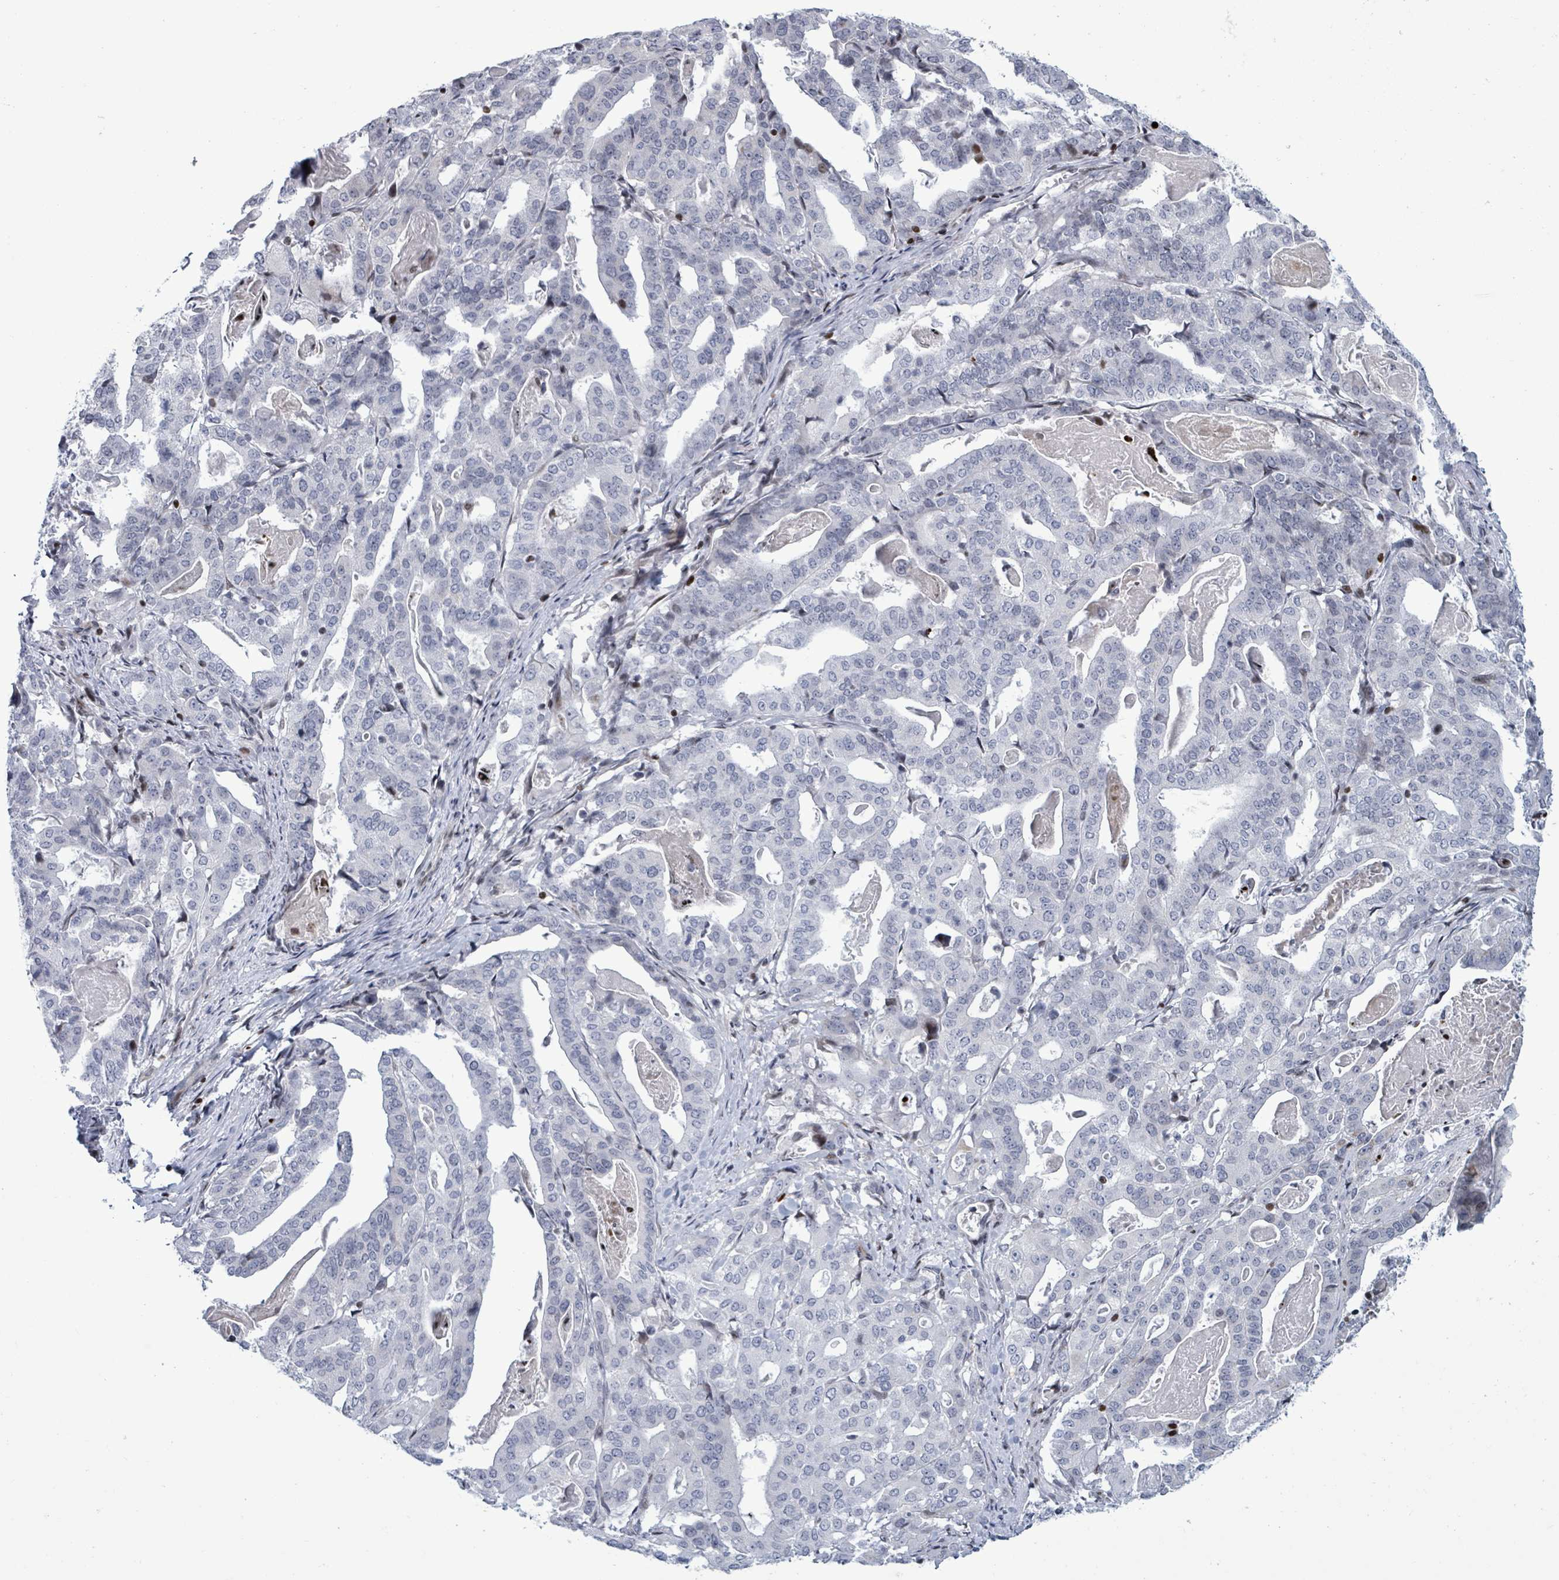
{"staining": {"intensity": "negative", "quantity": "none", "location": "none"}, "tissue": "stomach cancer", "cell_type": "Tumor cells", "image_type": "cancer", "snomed": [{"axis": "morphology", "description": "Adenocarcinoma, NOS"}, {"axis": "topography", "description": "Stomach"}], "caption": "IHC image of neoplastic tissue: human stomach adenocarcinoma stained with DAB displays no significant protein expression in tumor cells.", "gene": "FNDC4", "patient": {"sex": "male", "age": 48}}